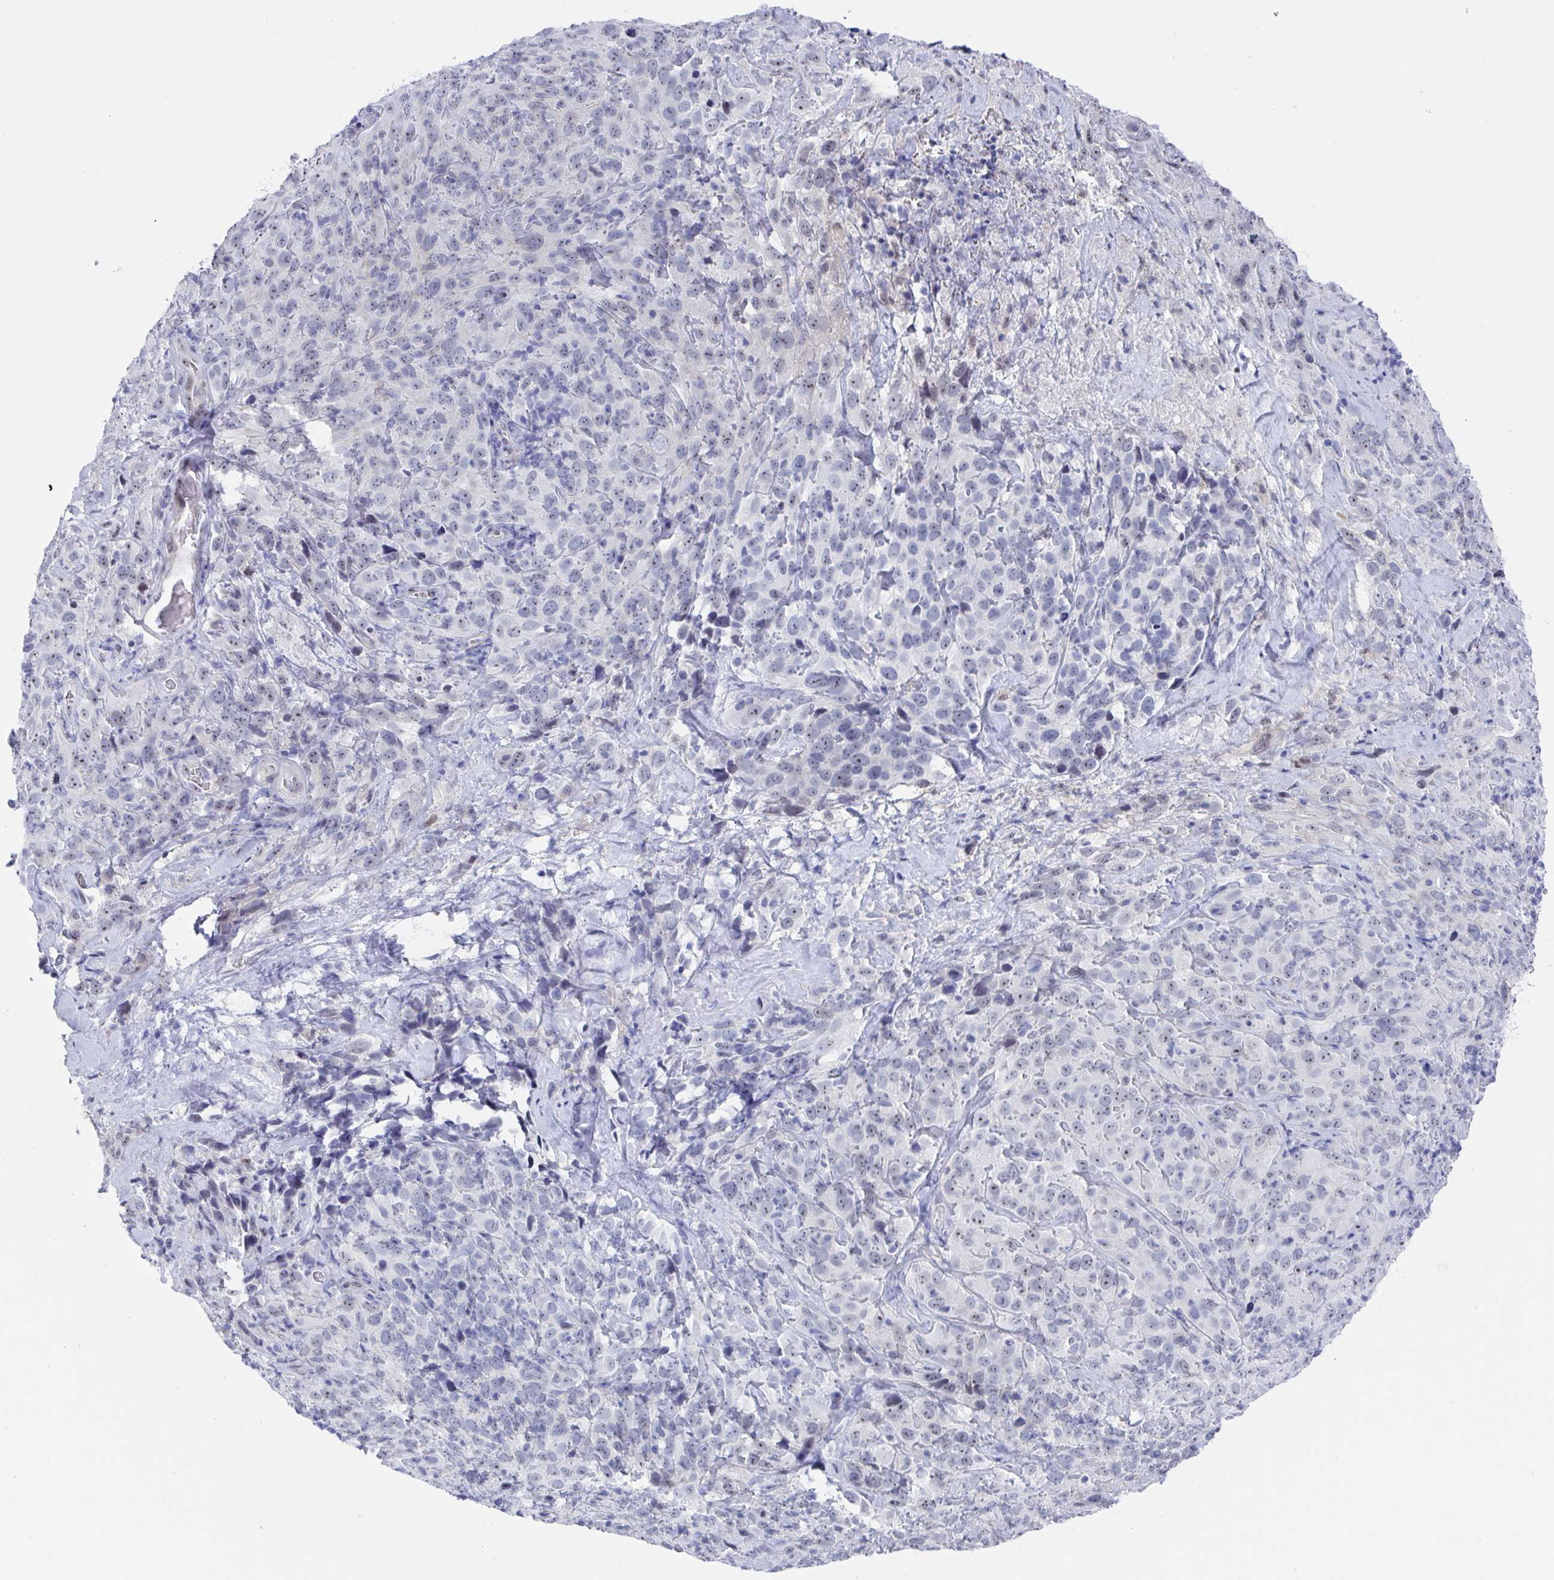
{"staining": {"intensity": "weak", "quantity": "25%-75%", "location": "nuclear"}, "tissue": "cervical cancer", "cell_type": "Tumor cells", "image_type": "cancer", "snomed": [{"axis": "morphology", "description": "Squamous cell carcinoma, NOS"}, {"axis": "topography", "description": "Cervix"}], "caption": "This micrograph shows cervical cancer stained with IHC to label a protein in brown. The nuclear of tumor cells show weak positivity for the protein. Nuclei are counter-stained blue.", "gene": "MFSD4A", "patient": {"sex": "female", "age": 51}}